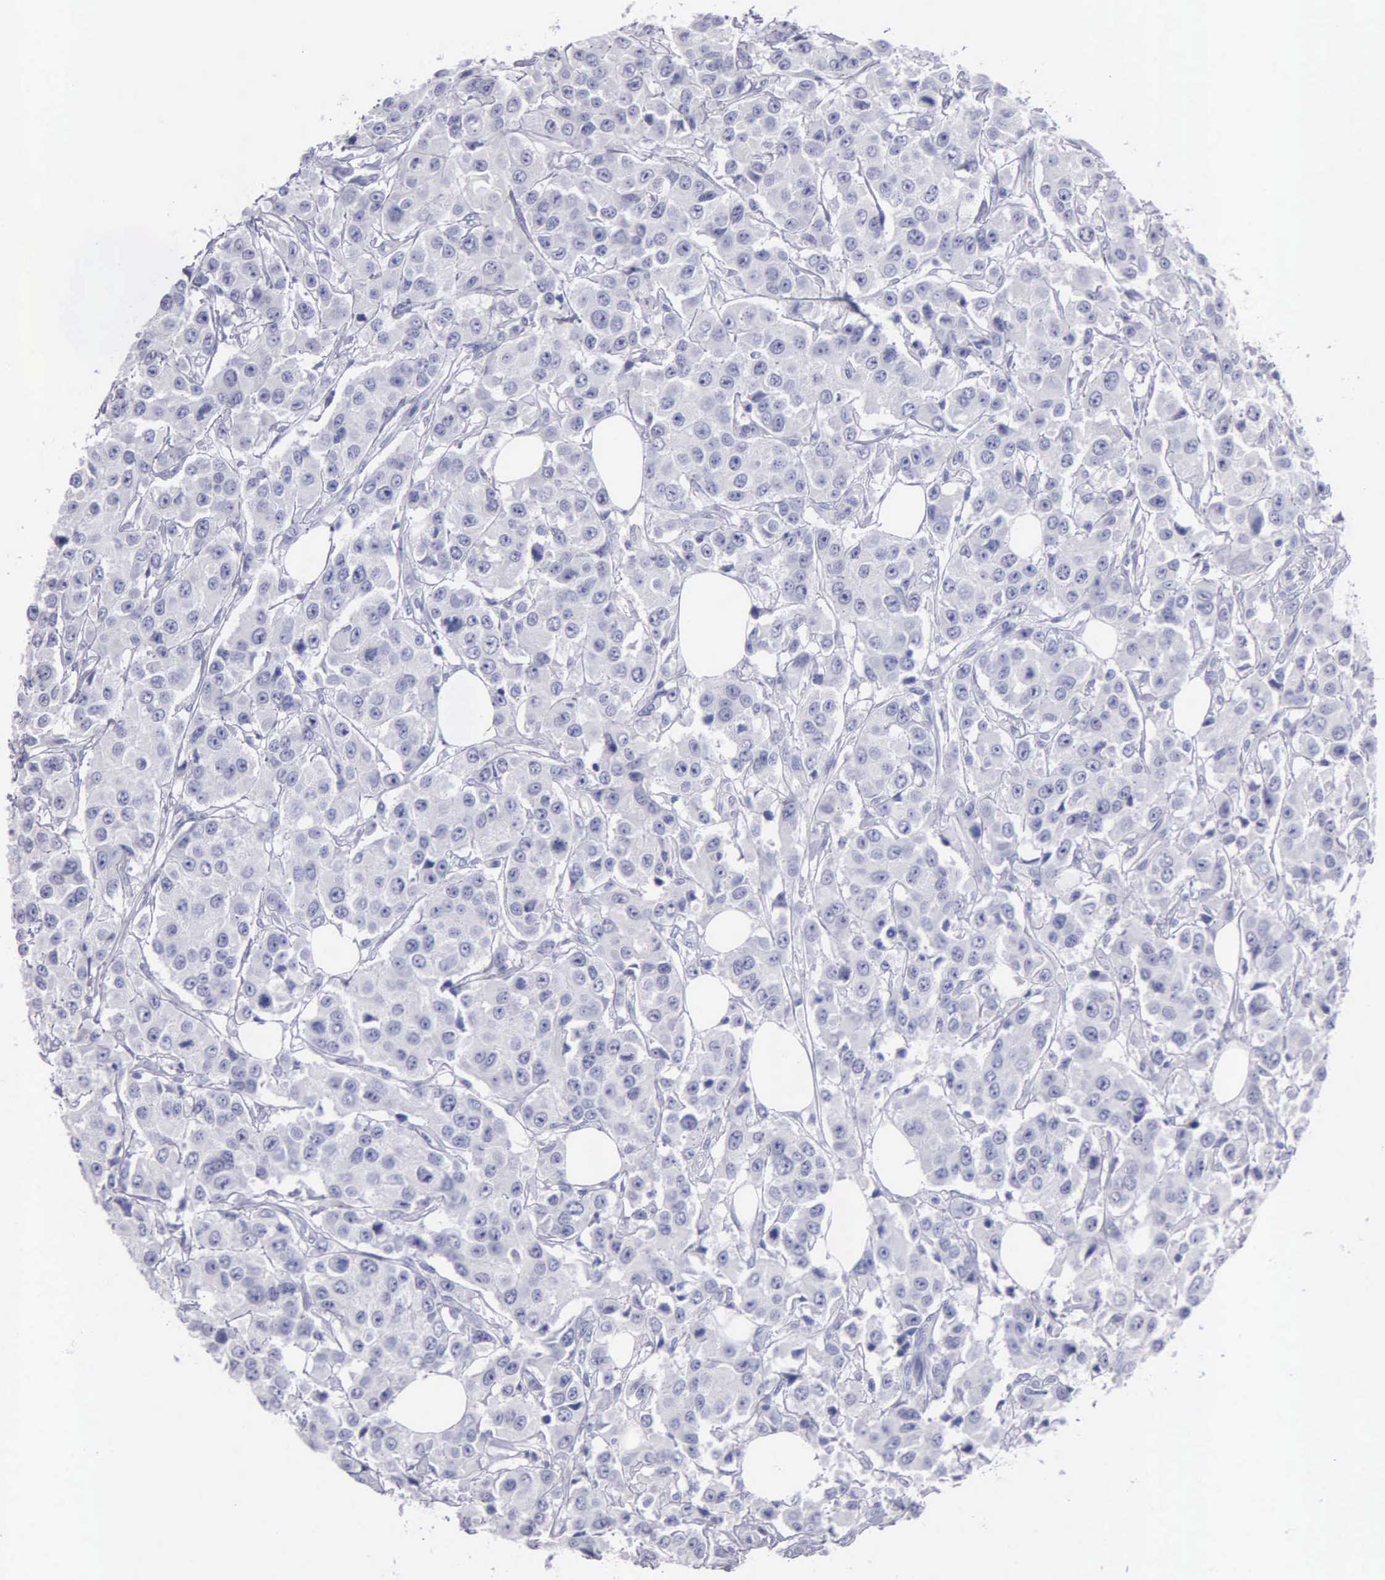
{"staining": {"intensity": "negative", "quantity": "none", "location": "none"}, "tissue": "breast cancer", "cell_type": "Tumor cells", "image_type": "cancer", "snomed": [{"axis": "morphology", "description": "Duct carcinoma"}, {"axis": "topography", "description": "Breast"}], "caption": "Immunohistochemistry of invasive ductal carcinoma (breast) shows no staining in tumor cells. Nuclei are stained in blue.", "gene": "FBLN5", "patient": {"sex": "female", "age": 58}}